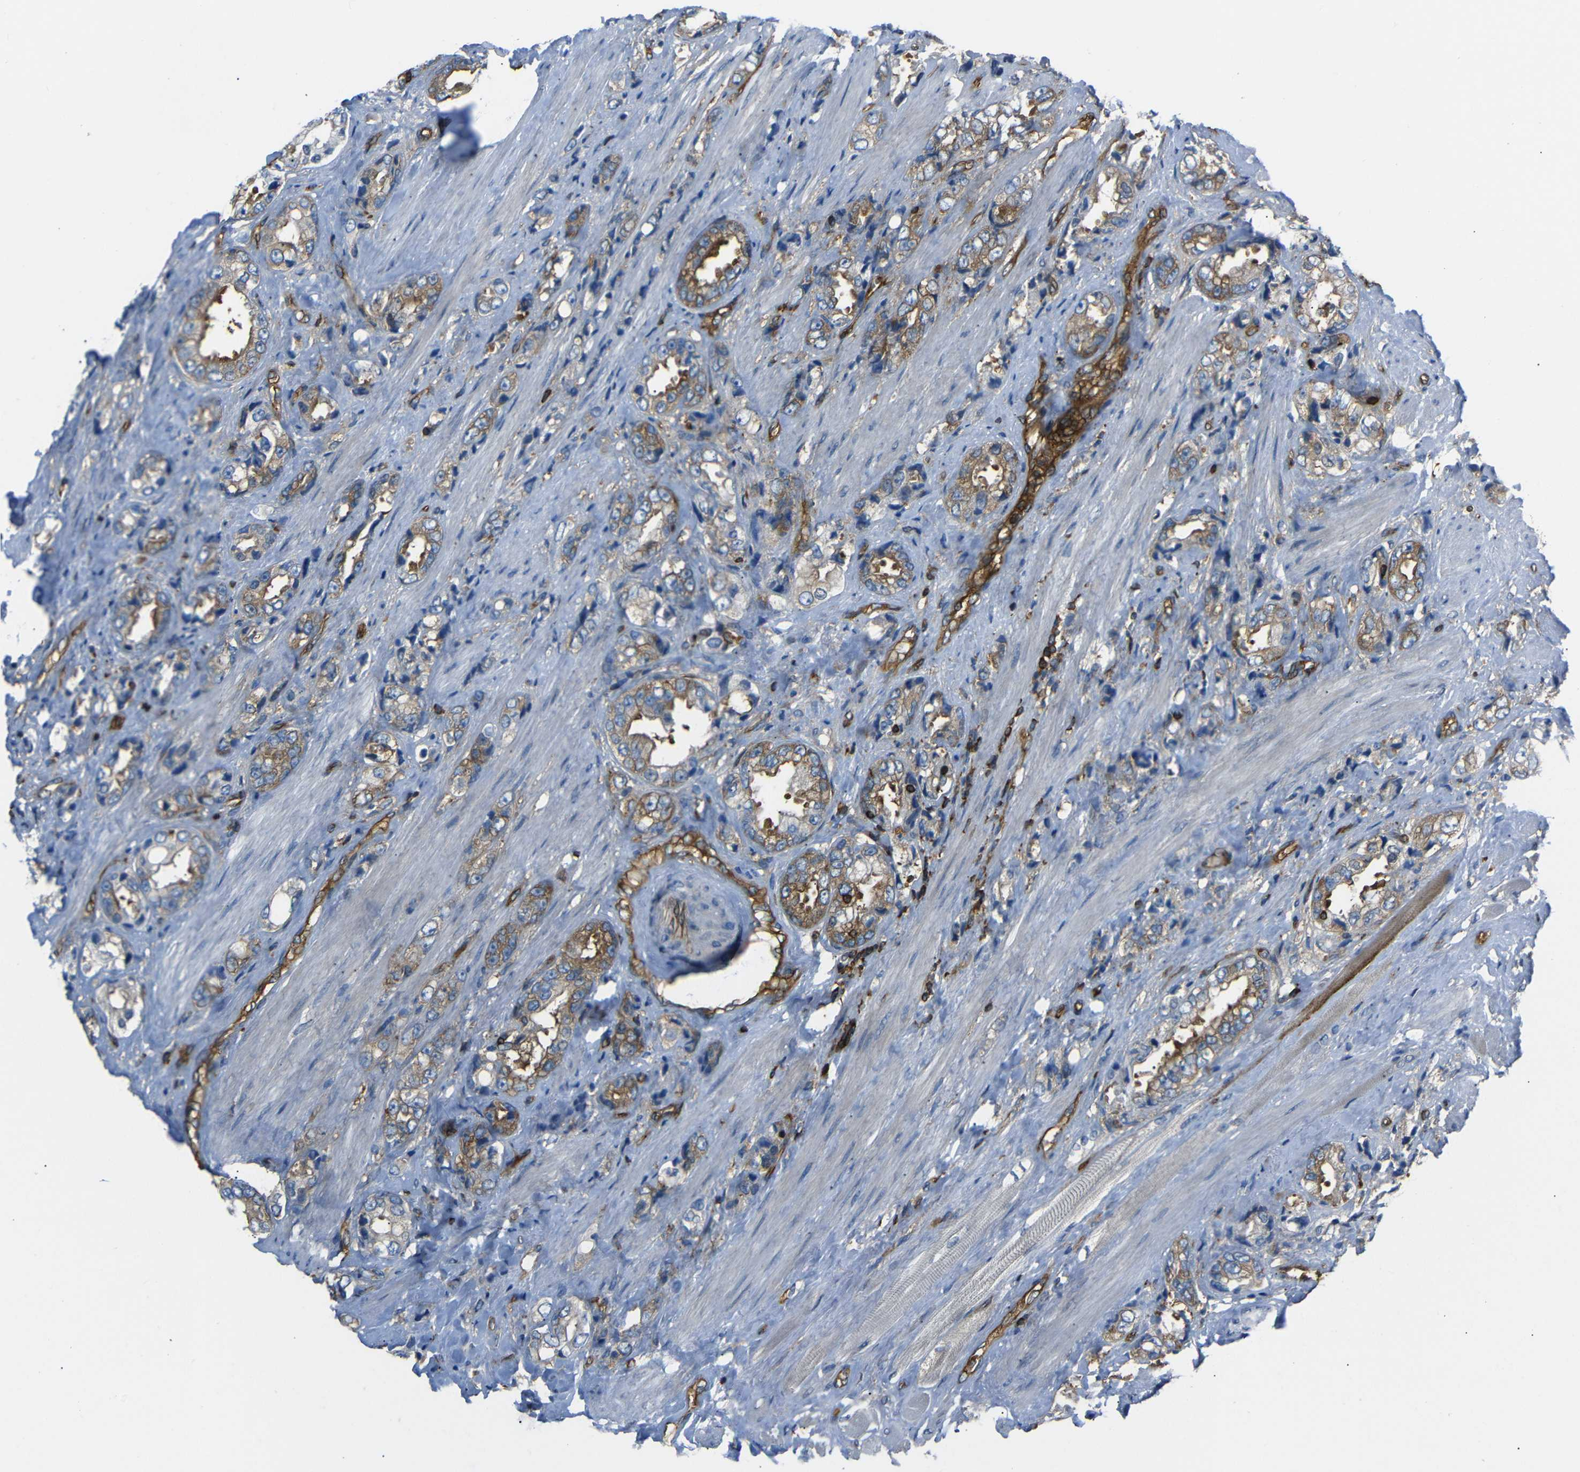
{"staining": {"intensity": "moderate", "quantity": ">75%", "location": "cytoplasmic/membranous"}, "tissue": "prostate cancer", "cell_type": "Tumor cells", "image_type": "cancer", "snomed": [{"axis": "morphology", "description": "Adenocarcinoma, High grade"}, {"axis": "topography", "description": "Prostate"}], "caption": "DAB (3,3'-diaminobenzidine) immunohistochemical staining of human prostate high-grade adenocarcinoma displays moderate cytoplasmic/membranous protein expression in approximately >75% of tumor cells.", "gene": "ARHGEF1", "patient": {"sex": "male", "age": 61}}